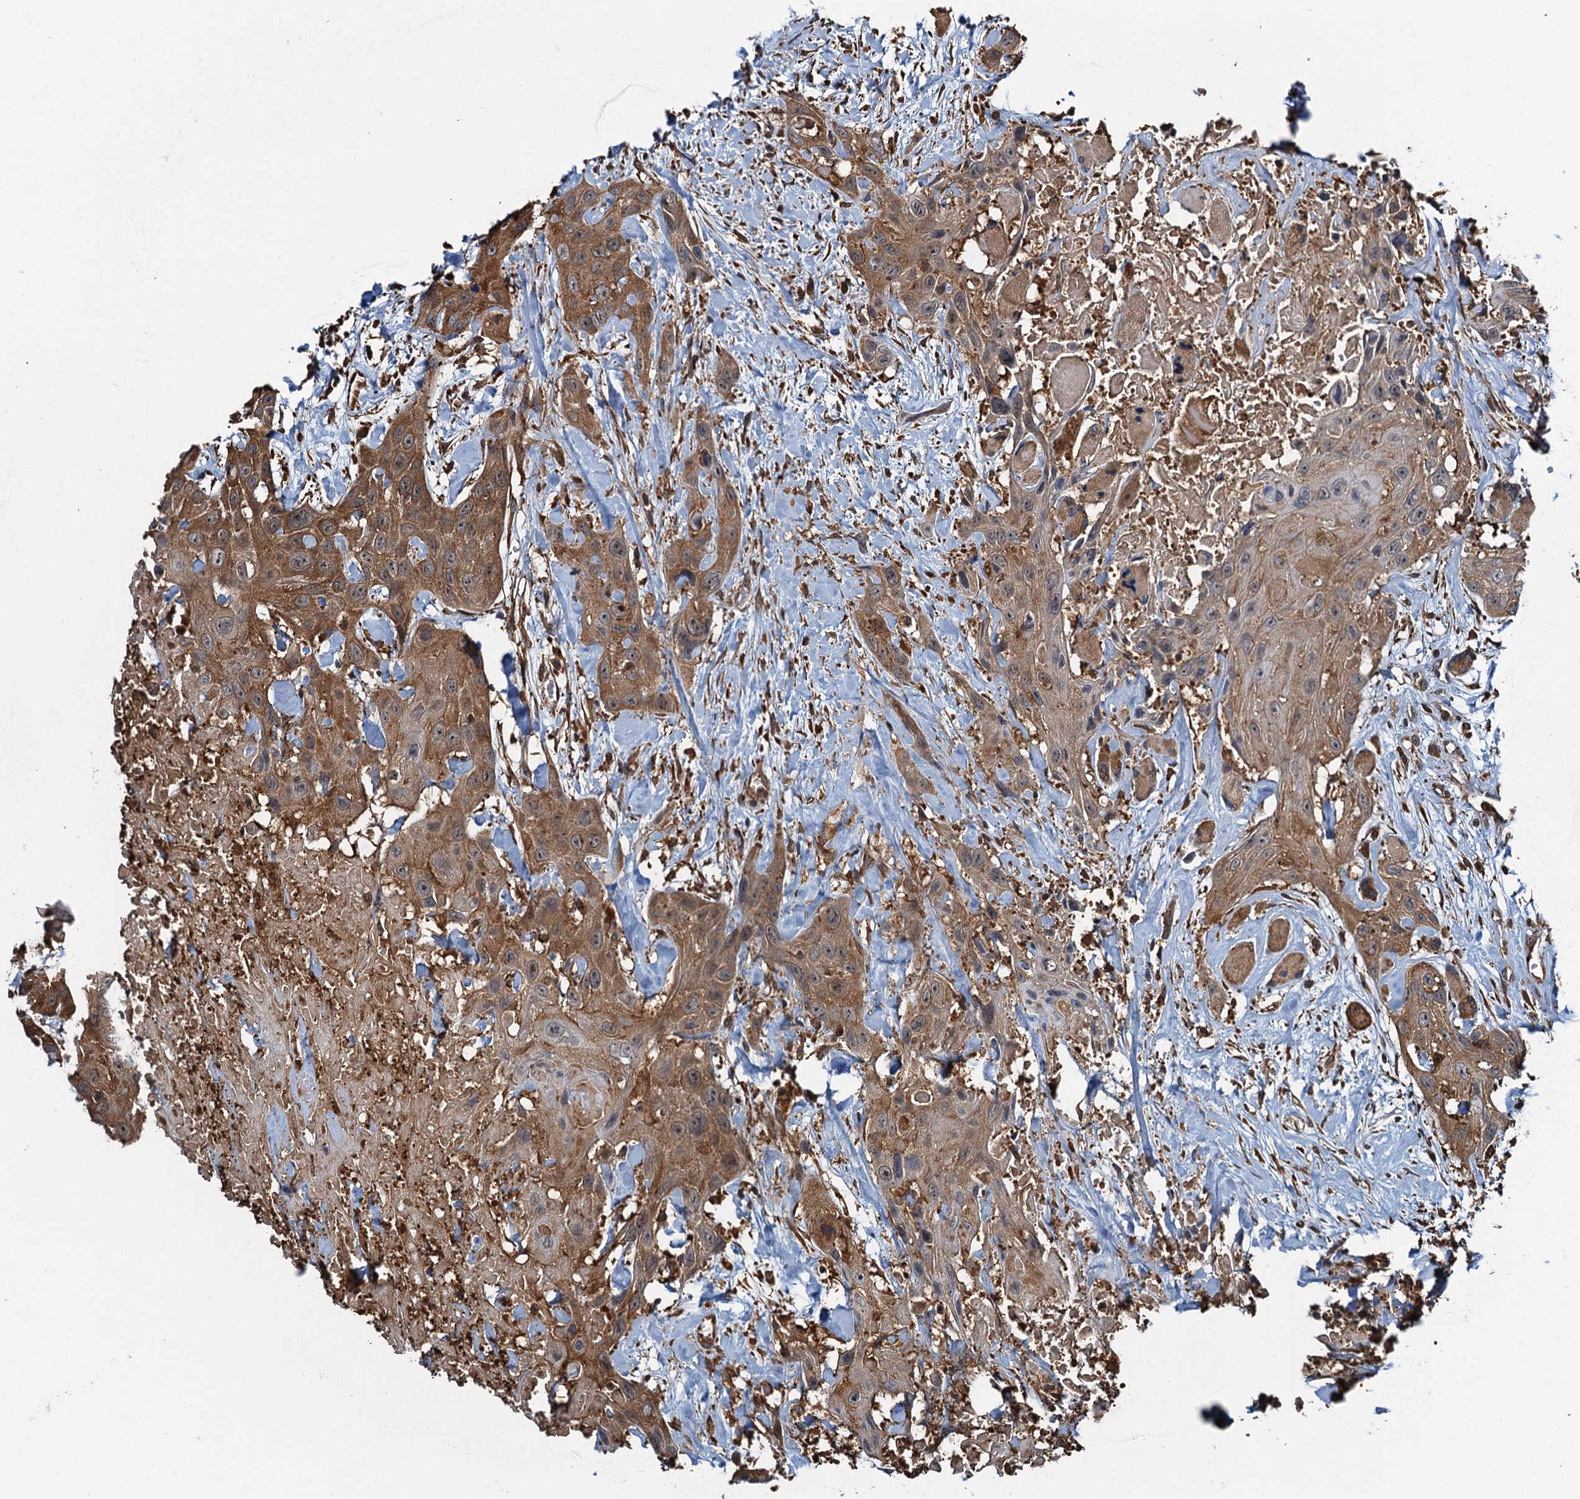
{"staining": {"intensity": "moderate", "quantity": ">75%", "location": "cytoplasmic/membranous"}, "tissue": "head and neck cancer", "cell_type": "Tumor cells", "image_type": "cancer", "snomed": [{"axis": "morphology", "description": "Squamous cell carcinoma, NOS"}, {"axis": "topography", "description": "Head-Neck"}], "caption": "Immunohistochemical staining of squamous cell carcinoma (head and neck) shows medium levels of moderate cytoplasmic/membranous expression in about >75% of tumor cells. Ihc stains the protein of interest in brown and the nuclei are stained blue.", "gene": "WHAMM", "patient": {"sex": "male", "age": 81}}